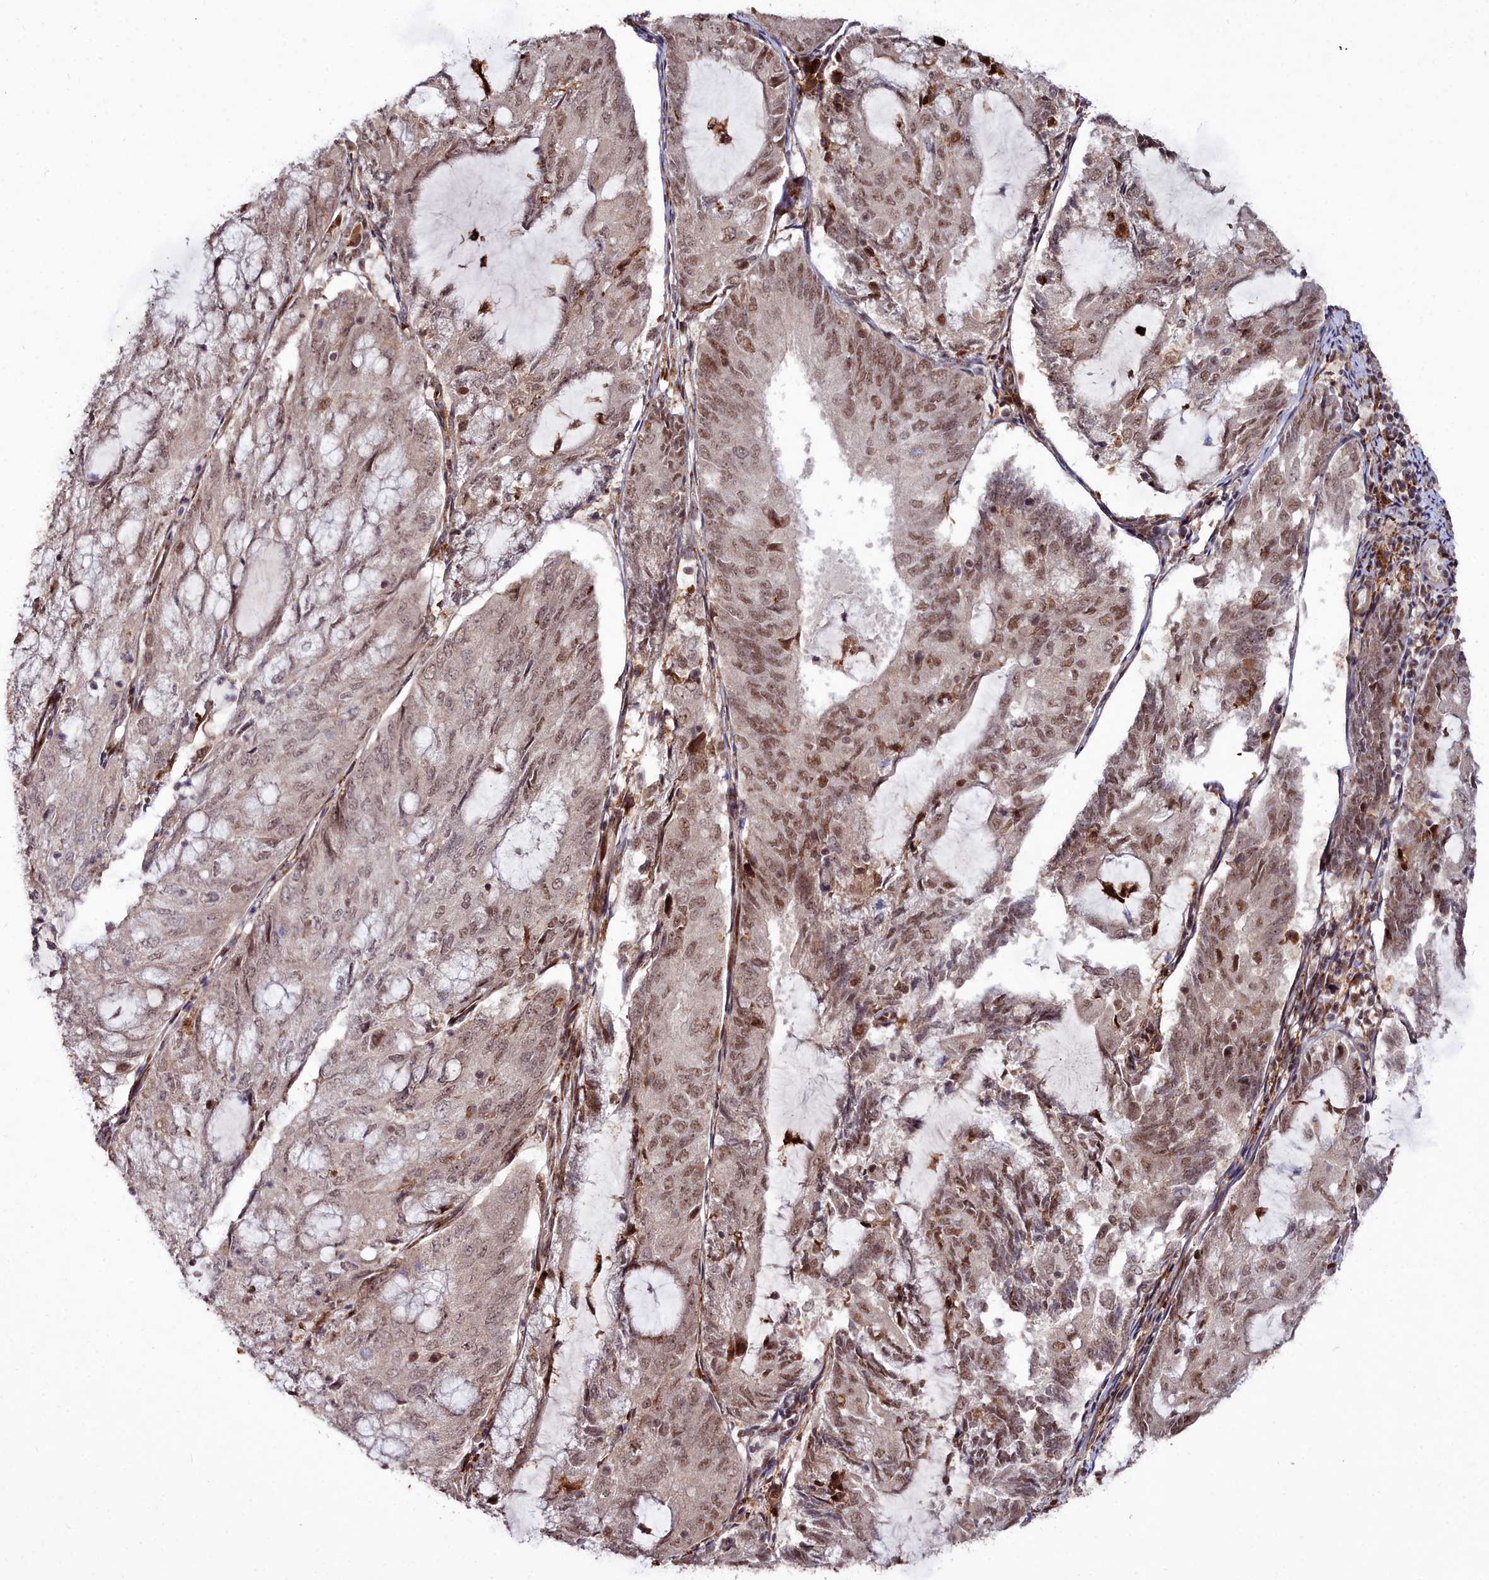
{"staining": {"intensity": "moderate", "quantity": "25%-75%", "location": "nuclear"}, "tissue": "endometrial cancer", "cell_type": "Tumor cells", "image_type": "cancer", "snomed": [{"axis": "morphology", "description": "Adenocarcinoma, NOS"}, {"axis": "topography", "description": "Endometrium"}], "caption": "Brown immunohistochemical staining in endometrial cancer (adenocarcinoma) reveals moderate nuclear positivity in approximately 25%-75% of tumor cells.", "gene": "CXXC1", "patient": {"sex": "female", "age": 81}}